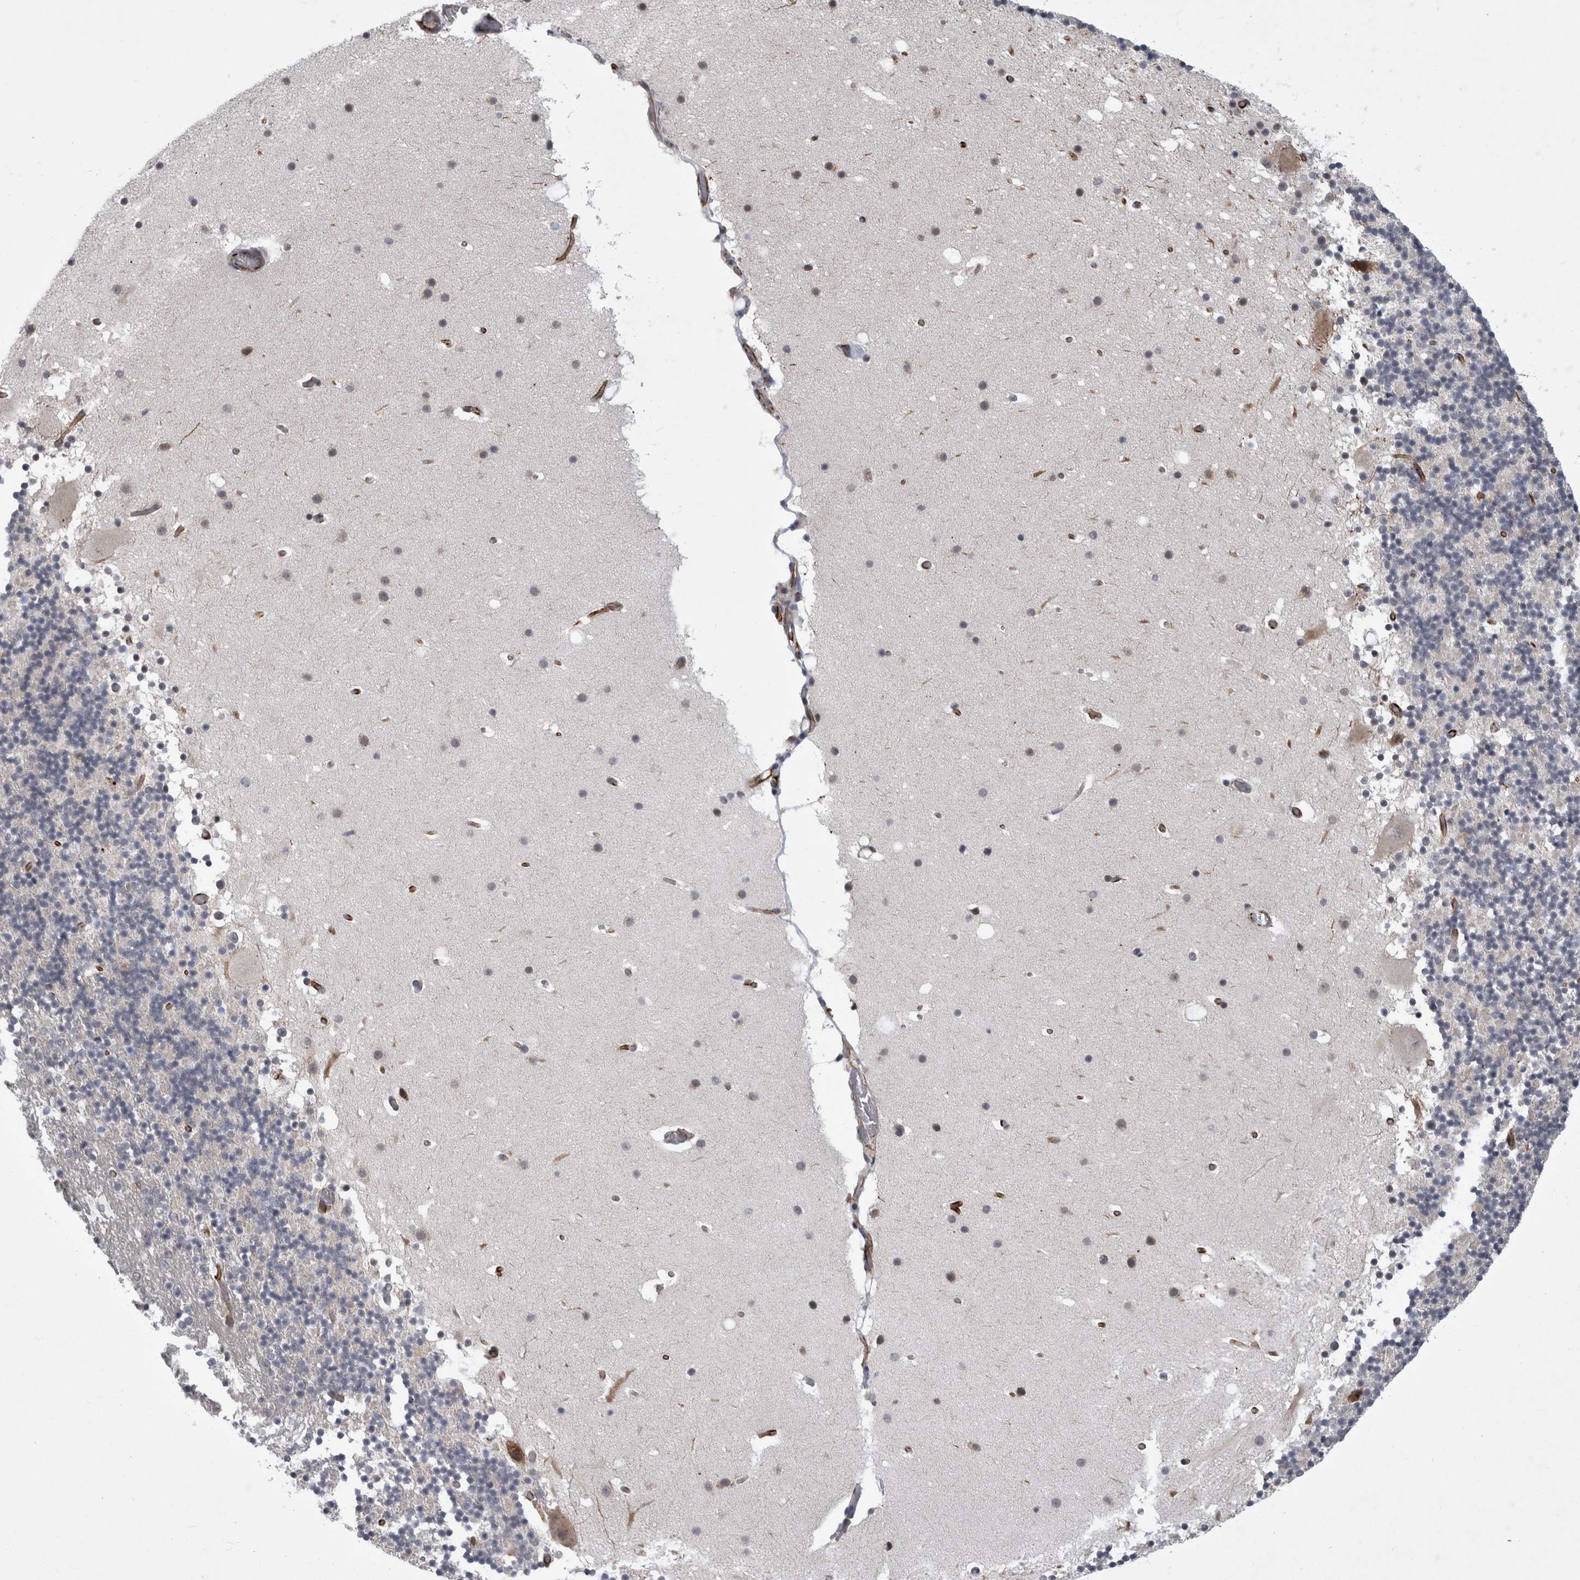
{"staining": {"intensity": "negative", "quantity": "none", "location": "none"}, "tissue": "cerebellum", "cell_type": "Cells in granular layer", "image_type": "normal", "snomed": [{"axis": "morphology", "description": "Normal tissue, NOS"}, {"axis": "topography", "description": "Cerebellum"}], "caption": "A high-resolution image shows immunohistochemistry staining of normal cerebellum, which shows no significant staining in cells in granular layer.", "gene": "FAM83H", "patient": {"sex": "male", "age": 57}}